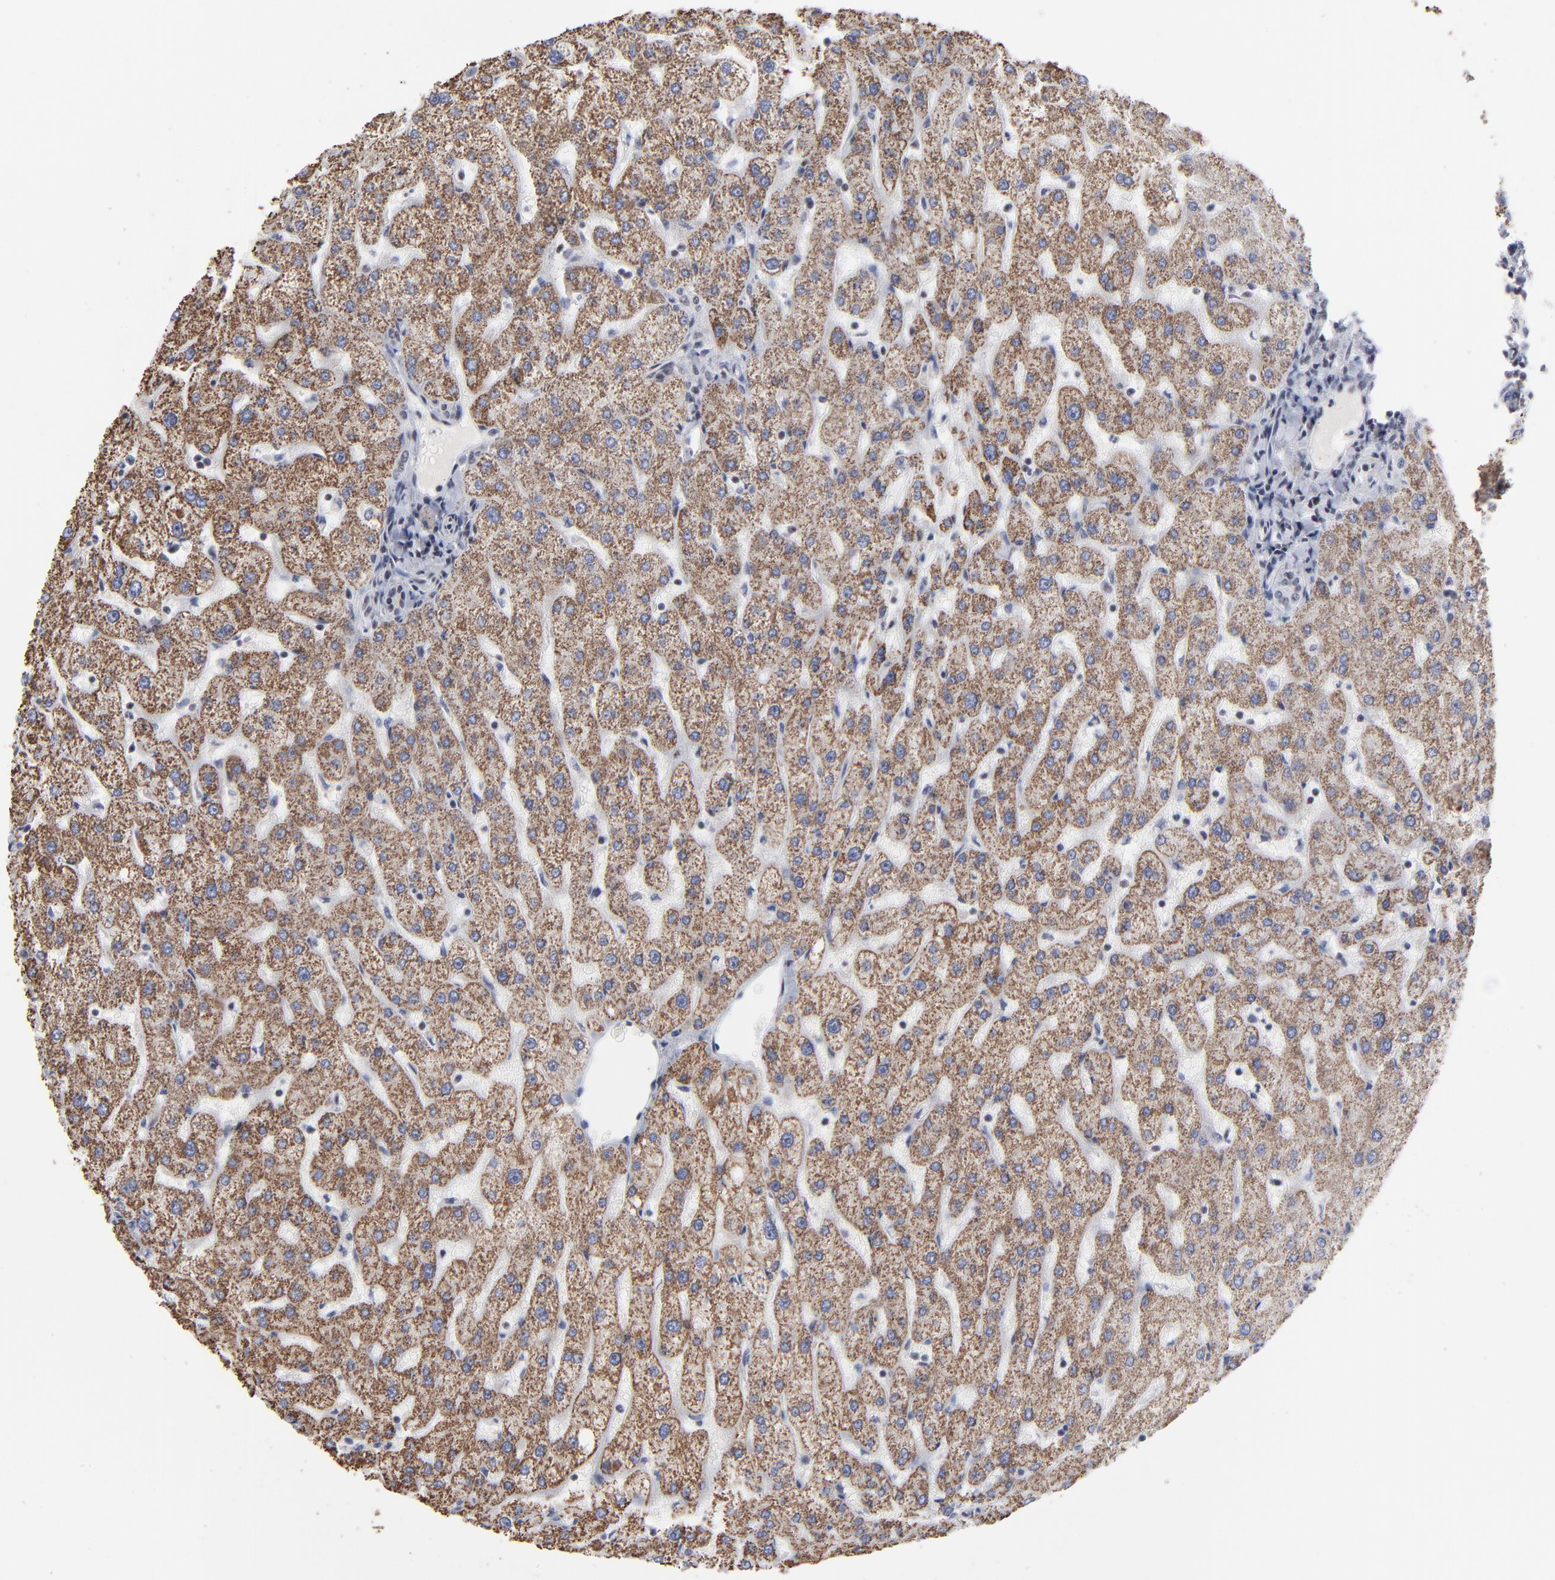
{"staining": {"intensity": "negative", "quantity": "none", "location": "none"}, "tissue": "liver", "cell_type": "Cholangiocytes", "image_type": "normal", "snomed": [{"axis": "morphology", "description": "Normal tissue, NOS"}, {"axis": "topography", "description": "Liver"}], "caption": "Cholangiocytes are negative for protein expression in benign human liver. (Brightfield microscopy of DAB (3,3'-diaminobenzidine) immunohistochemistry (IHC) at high magnification).", "gene": "SP2", "patient": {"sex": "male", "age": 67}}